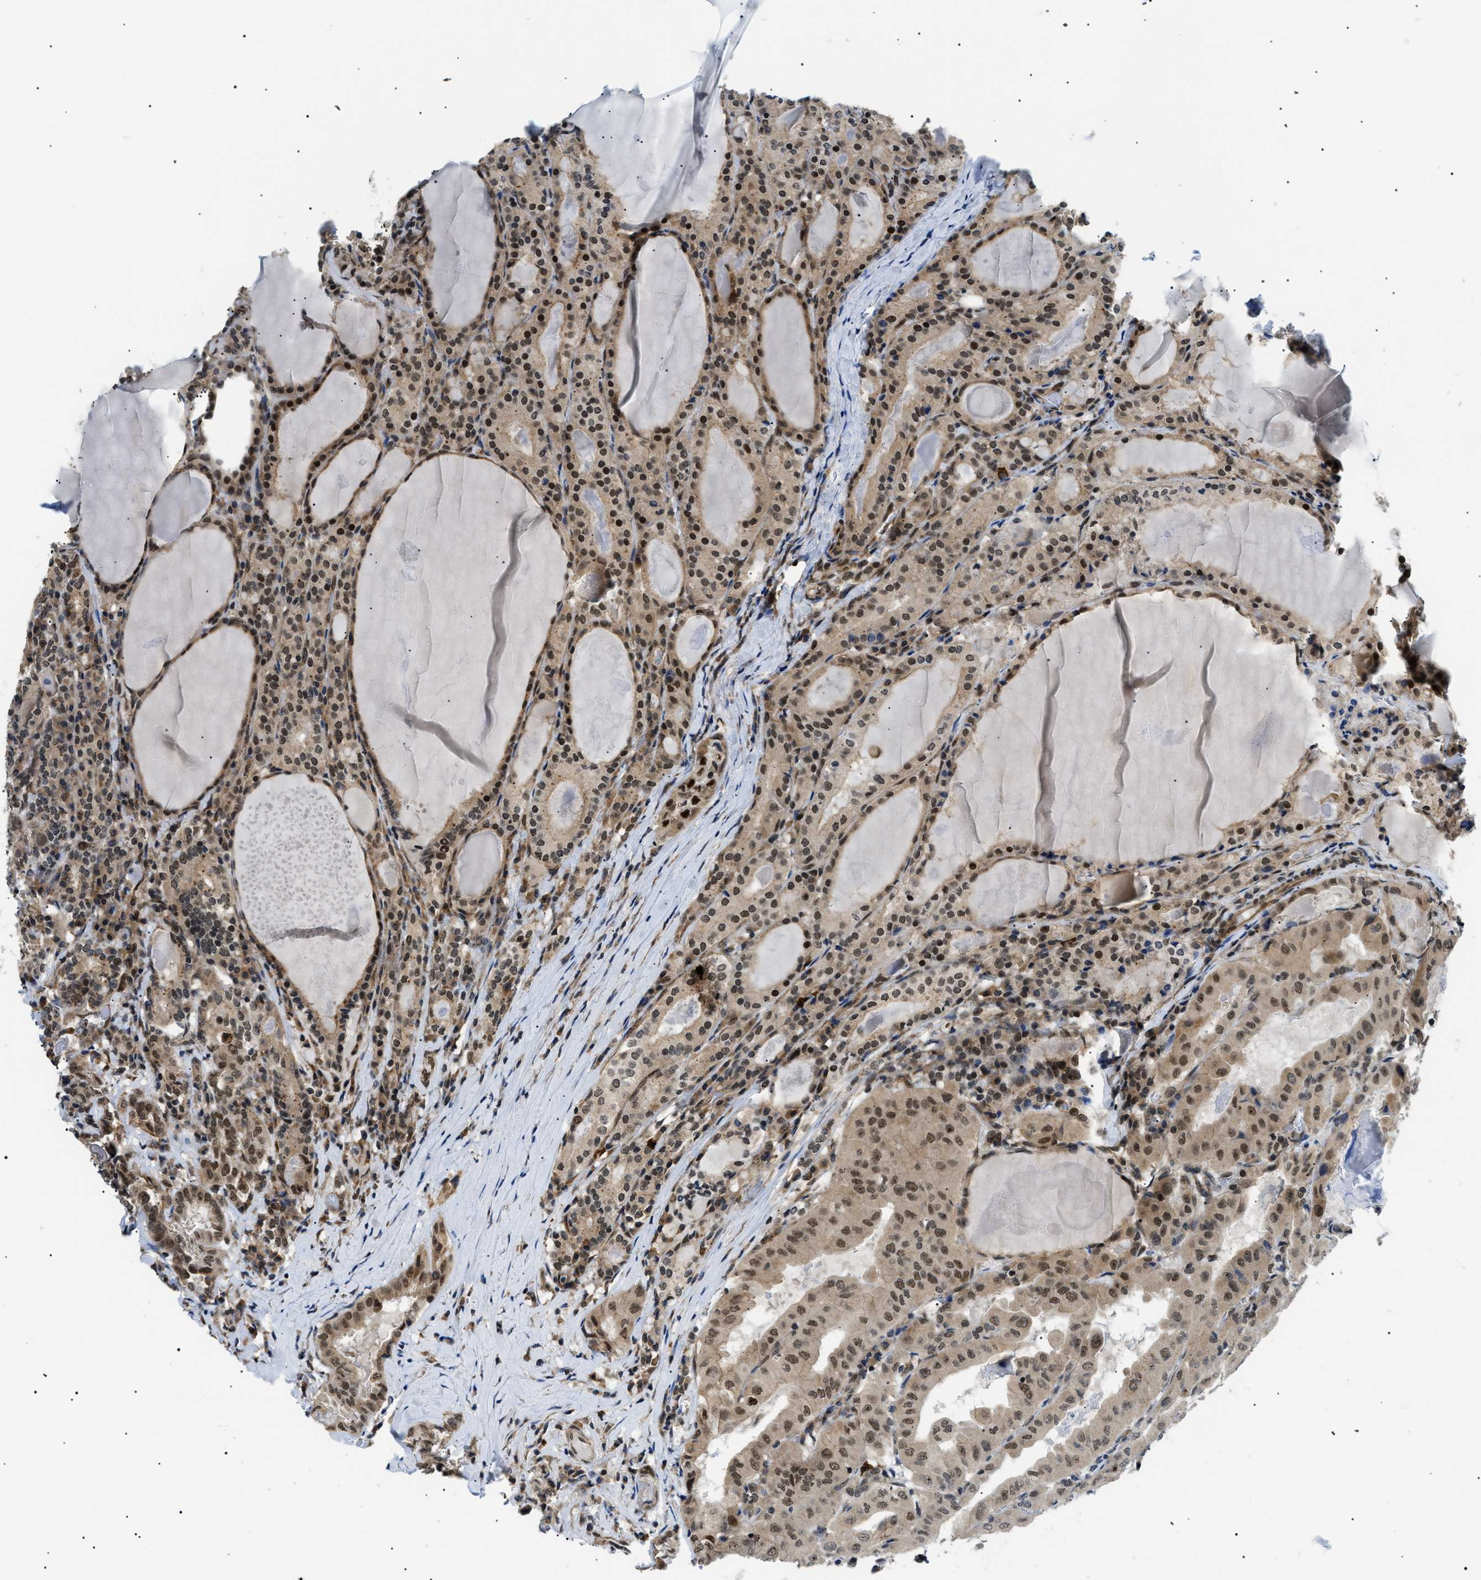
{"staining": {"intensity": "moderate", "quantity": ">75%", "location": "cytoplasmic/membranous,nuclear"}, "tissue": "thyroid cancer", "cell_type": "Tumor cells", "image_type": "cancer", "snomed": [{"axis": "morphology", "description": "Papillary adenocarcinoma, NOS"}, {"axis": "topography", "description": "Thyroid gland"}], "caption": "Immunohistochemistry micrograph of human thyroid papillary adenocarcinoma stained for a protein (brown), which shows medium levels of moderate cytoplasmic/membranous and nuclear expression in about >75% of tumor cells.", "gene": "CWC25", "patient": {"sex": "female", "age": 42}}